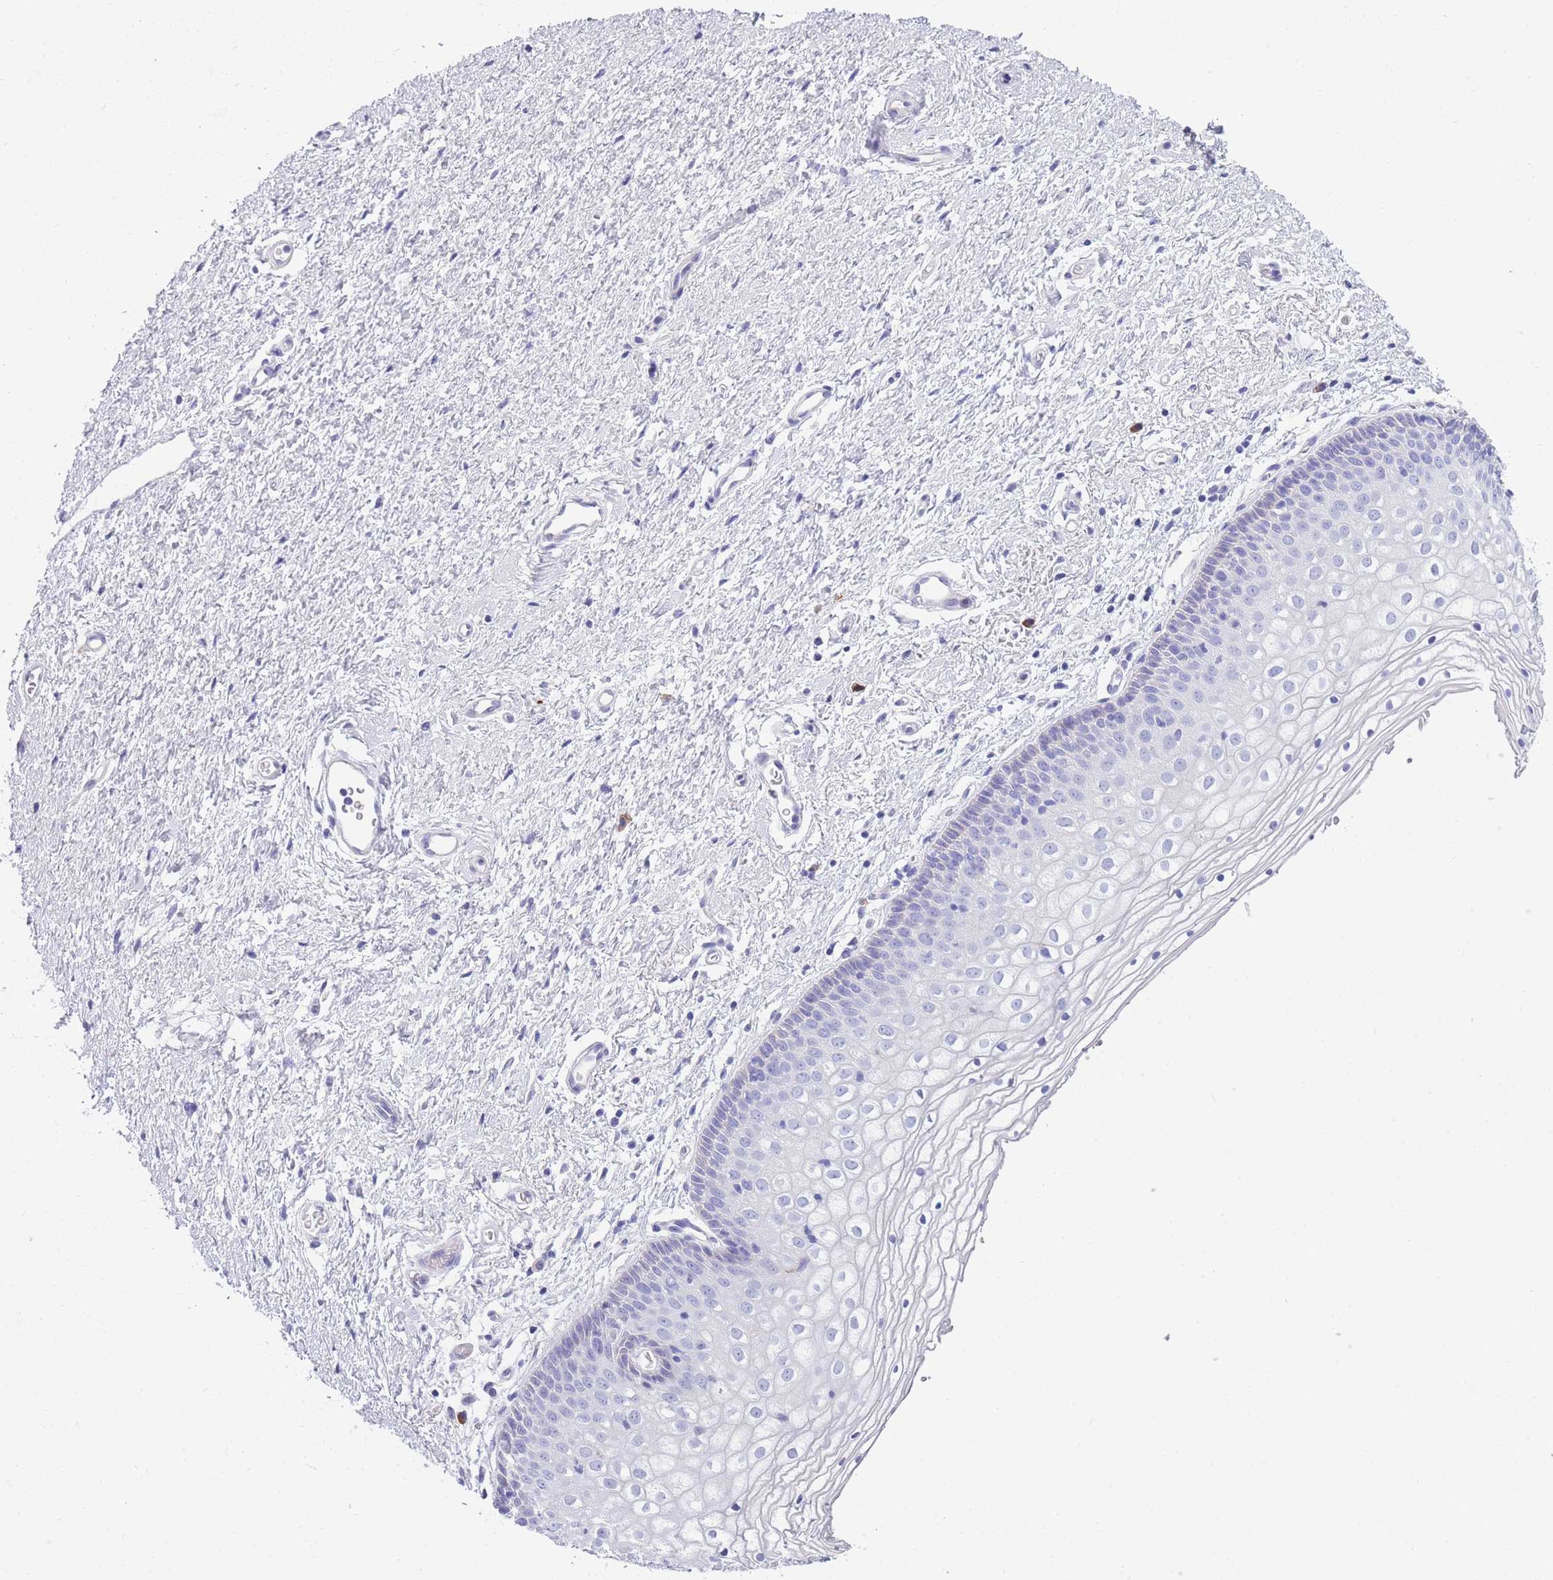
{"staining": {"intensity": "negative", "quantity": "none", "location": "none"}, "tissue": "vagina", "cell_type": "Squamous epithelial cells", "image_type": "normal", "snomed": [{"axis": "morphology", "description": "Normal tissue, NOS"}, {"axis": "topography", "description": "Vagina"}], "caption": "DAB immunohistochemical staining of benign vagina shows no significant expression in squamous epithelial cells.", "gene": "XKR8", "patient": {"sex": "female", "age": 60}}